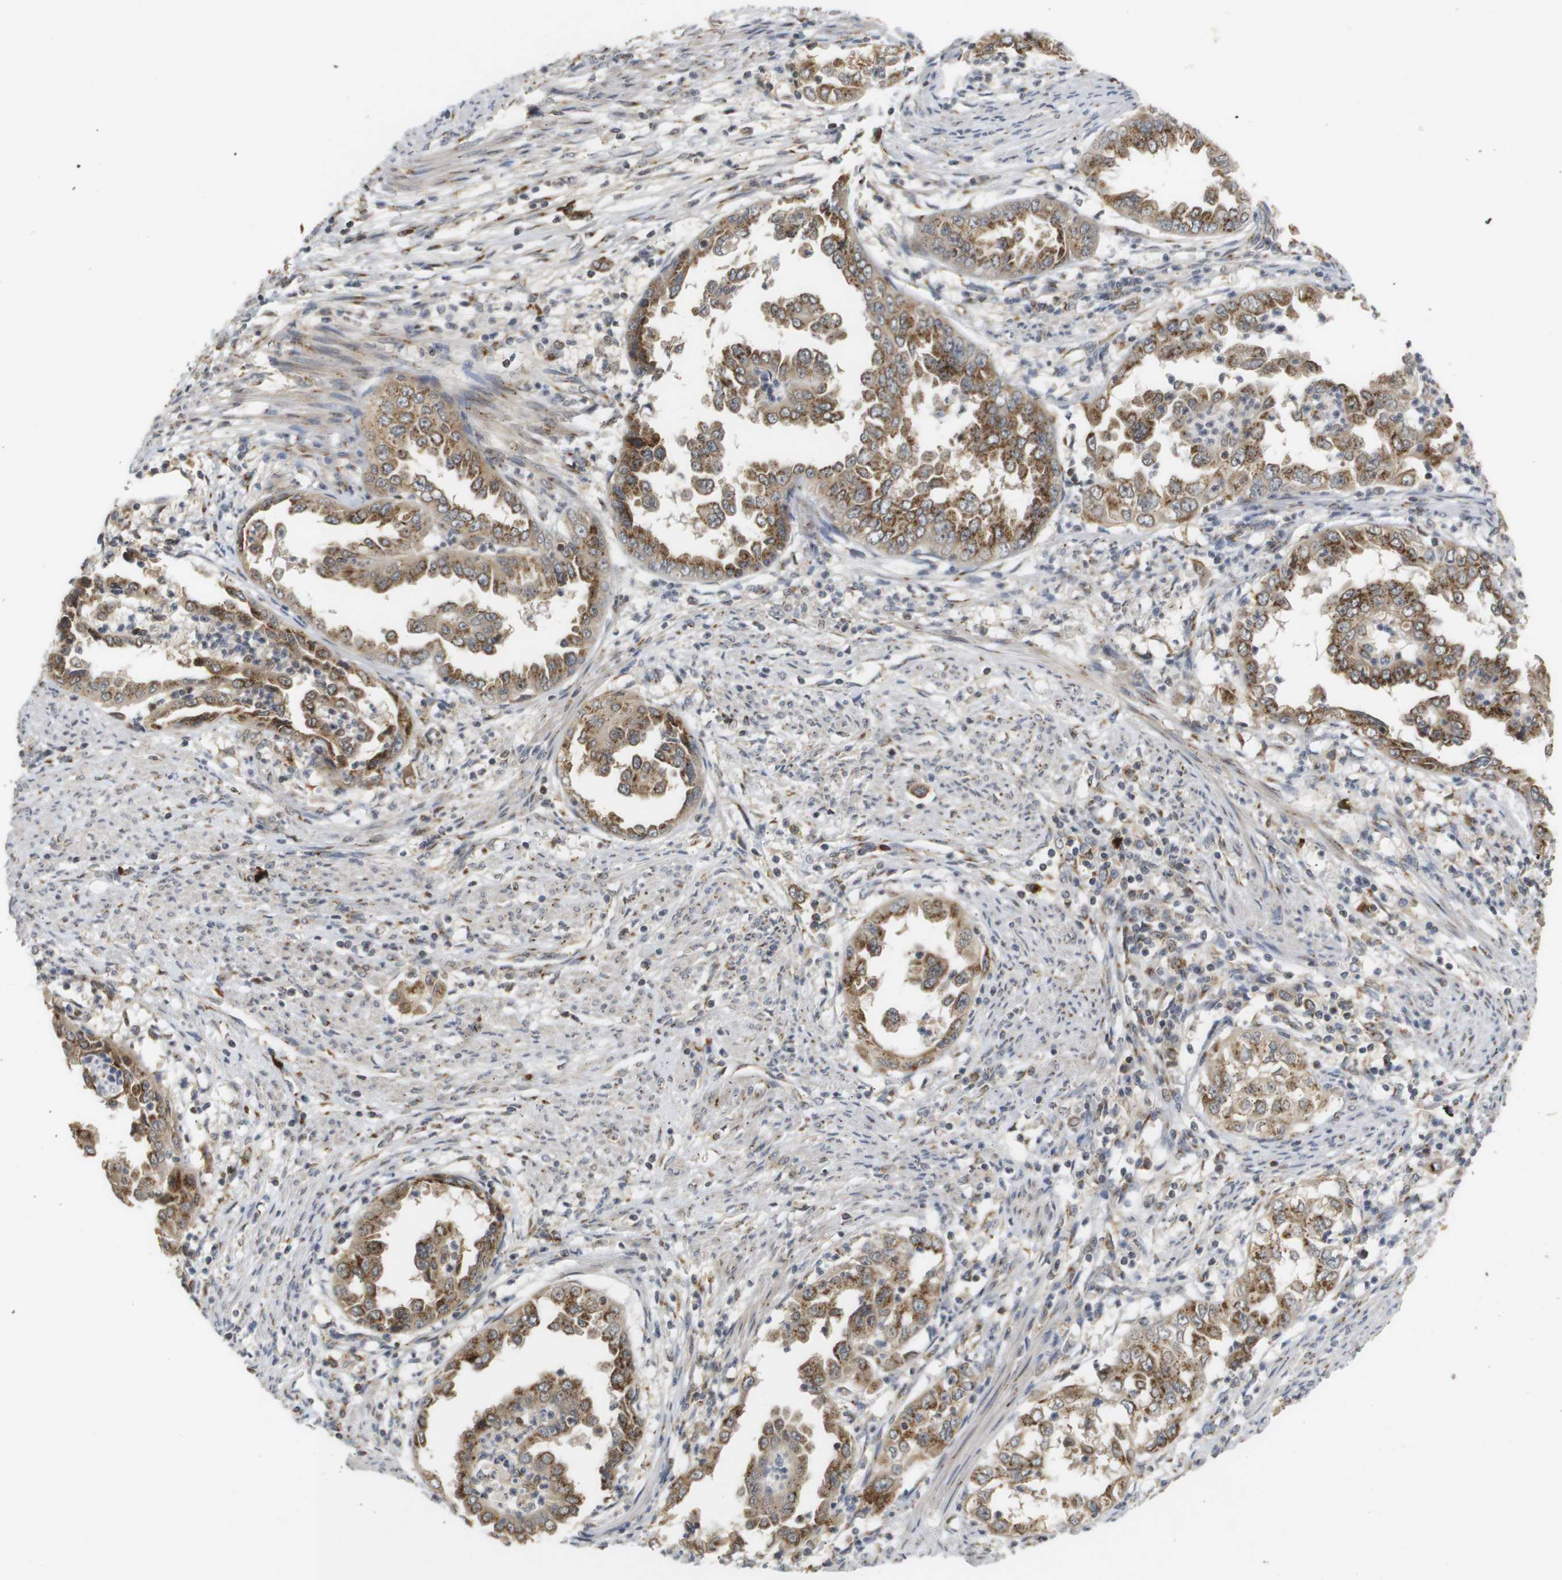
{"staining": {"intensity": "moderate", "quantity": ">75%", "location": "cytoplasmic/membranous"}, "tissue": "endometrial cancer", "cell_type": "Tumor cells", "image_type": "cancer", "snomed": [{"axis": "morphology", "description": "Adenocarcinoma, NOS"}, {"axis": "topography", "description": "Endometrium"}], "caption": "Immunohistochemistry (IHC) of endometrial cancer (adenocarcinoma) reveals medium levels of moderate cytoplasmic/membranous positivity in approximately >75% of tumor cells.", "gene": "ZFPL1", "patient": {"sex": "female", "age": 85}}